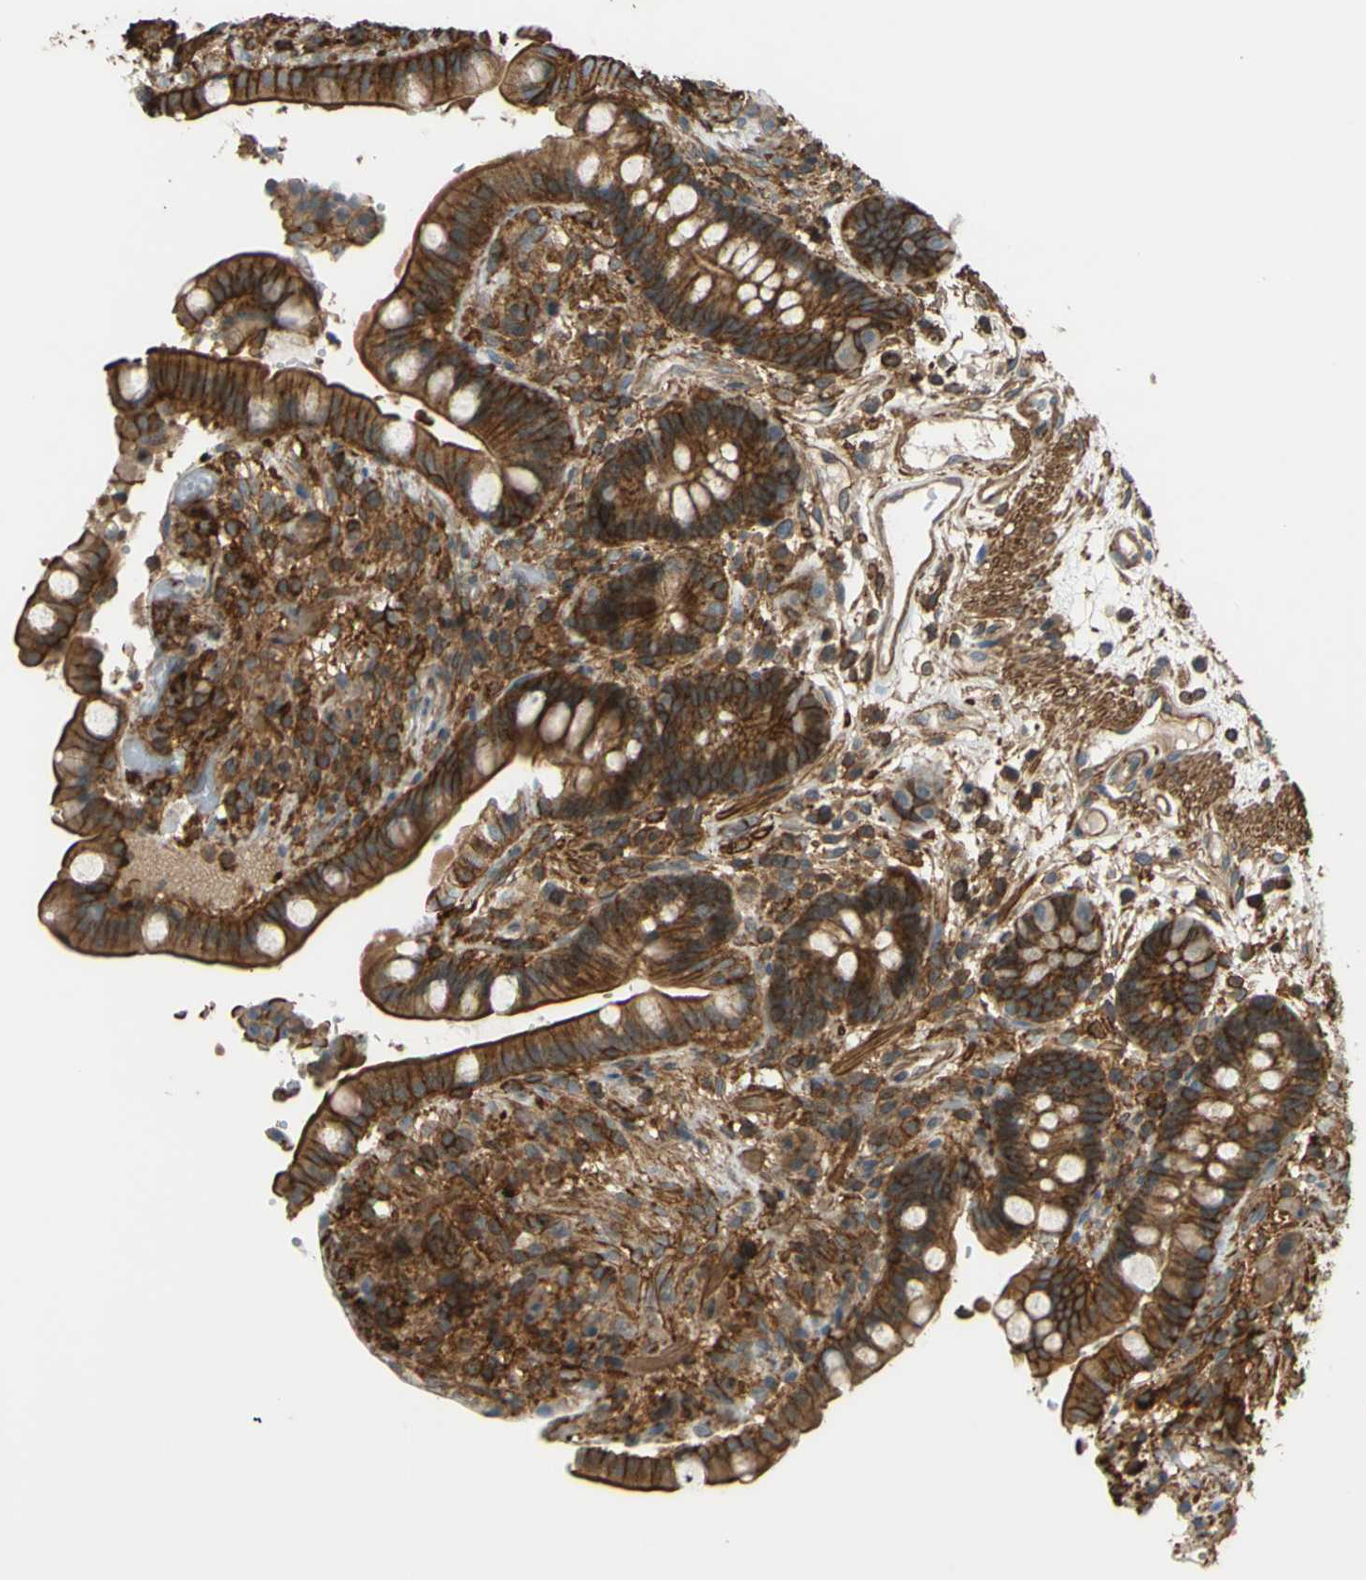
{"staining": {"intensity": "moderate", "quantity": ">75%", "location": "cytoplasmic/membranous"}, "tissue": "colon", "cell_type": "Endothelial cells", "image_type": "normal", "snomed": [{"axis": "morphology", "description": "Normal tissue, NOS"}, {"axis": "topography", "description": "Colon"}], "caption": "The photomicrograph shows immunohistochemical staining of benign colon. There is moderate cytoplasmic/membranous staining is identified in approximately >75% of endothelial cells.", "gene": "ADD3", "patient": {"sex": "male", "age": 73}}